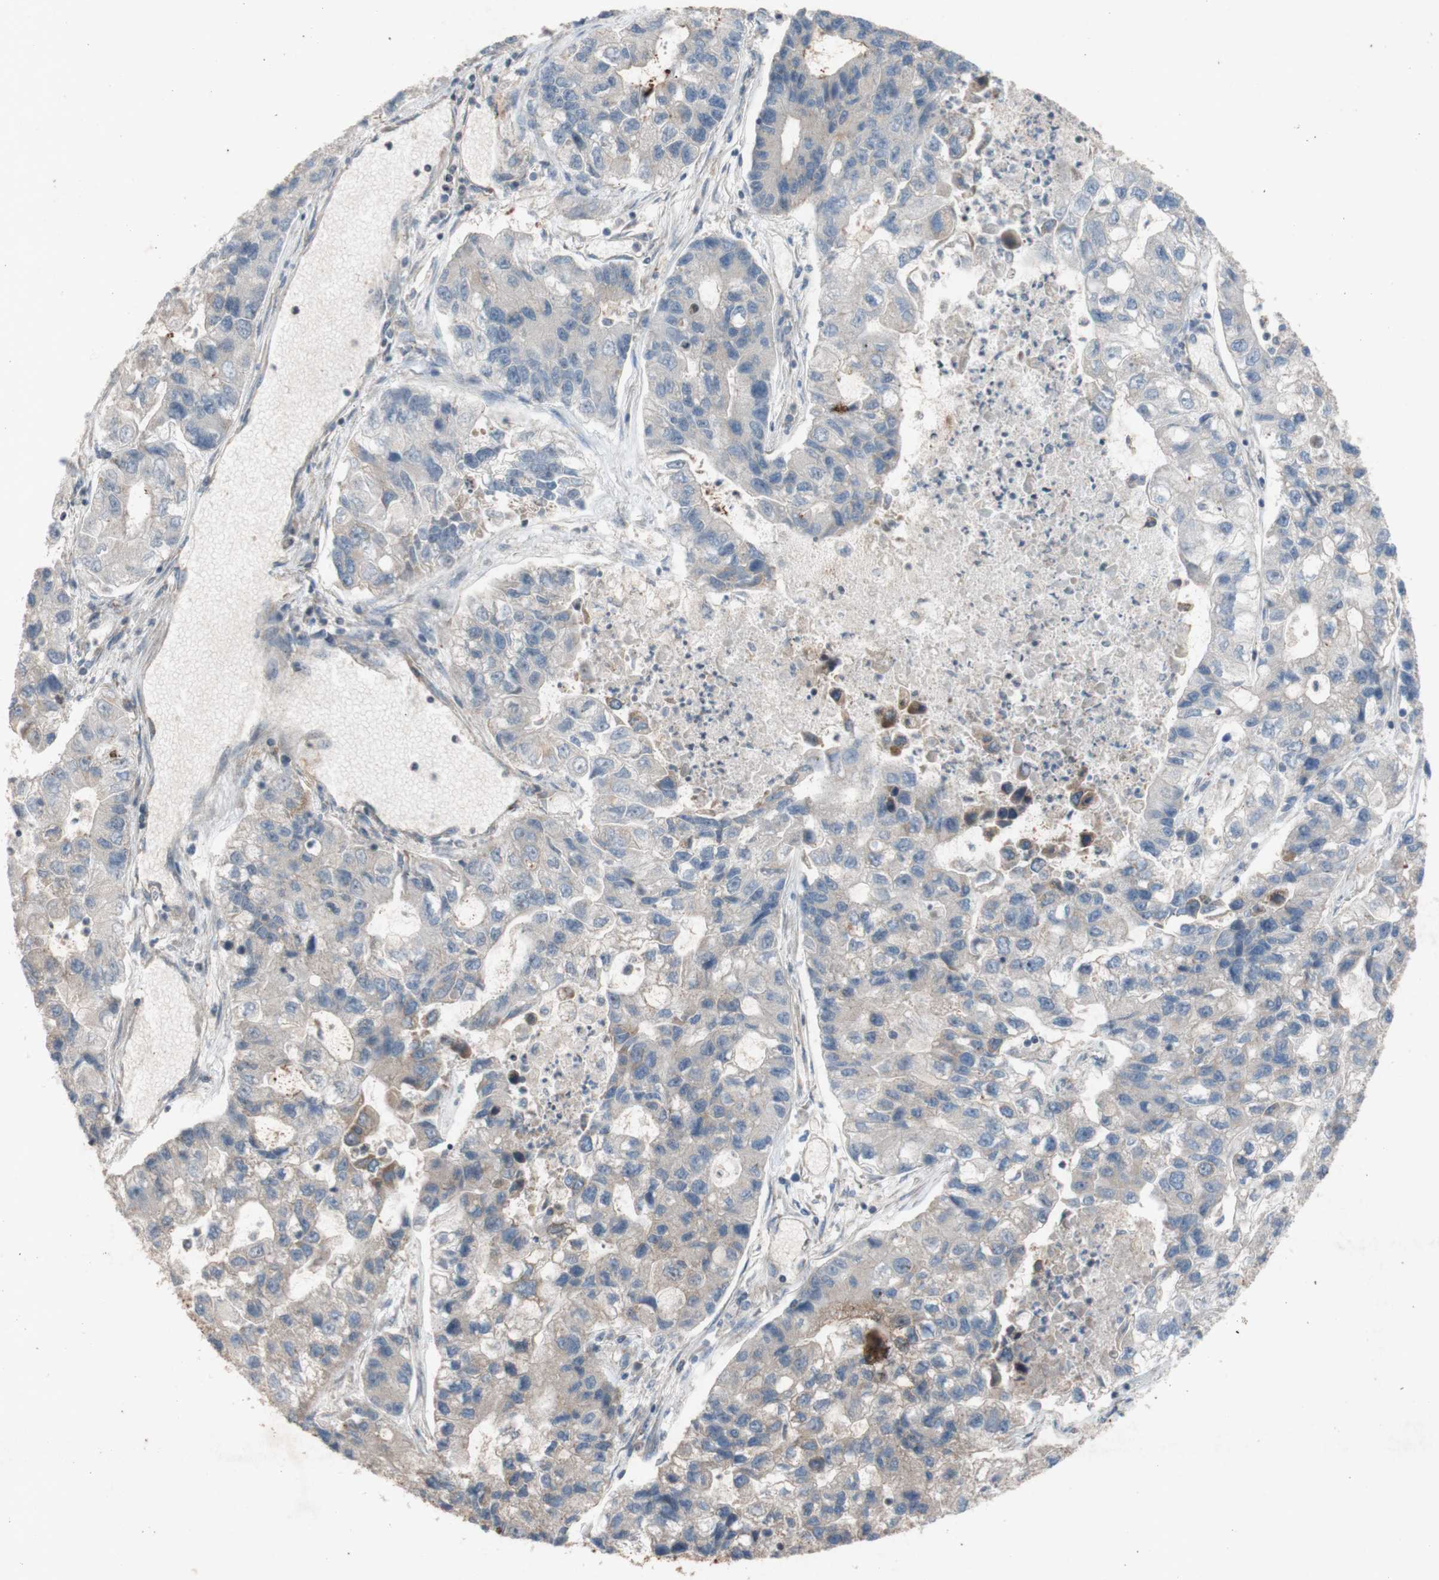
{"staining": {"intensity": "weak", "quantity": "<25%", "location": "cytoplasmic/membranous"}, "tissue": "lung cancer", "cell_type": "Tumor cells", "image_type": "cancer", "snomed": [{"axis": "morphology", "description": "Adenocarcinoma, NOS"}, {"axis": "topography", "description": "Lung"}], "caption": "Lung adenocarcinoma was stained to show a protein in brown. There is no significant positivity in tumor cells.", "gene": "TST", "patient": {"sex": "female", "age": 51}}